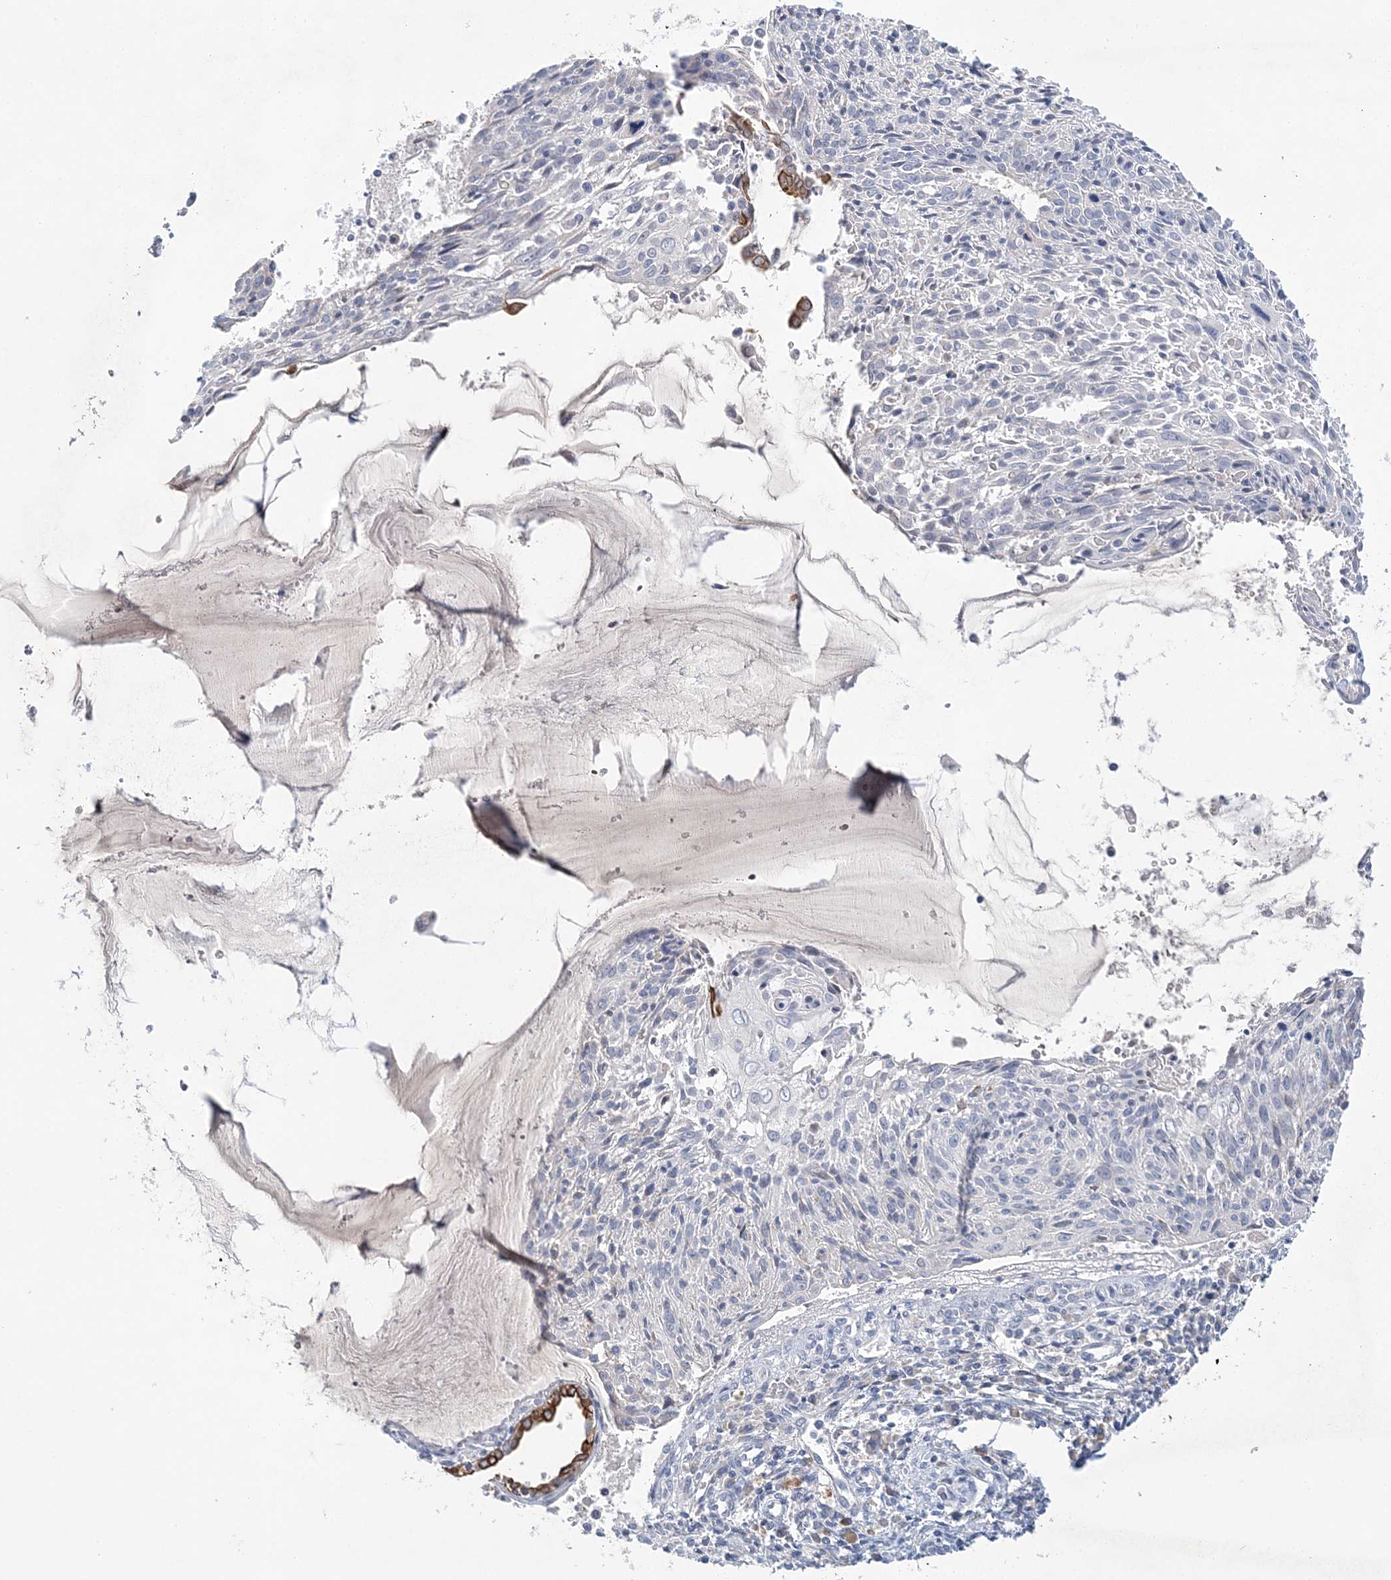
{"staining": {"intensity": "negative", "quantity": "none", "location": "none"}, "tissue": "cervical cancer", "cell_type": "Tumor cells", "image_type": "cancer", "snomed": [{"axis": "morphology", "description": "Squamous cell carcinoma, NOS"}, {"axis": "topography", "description": "Cervix"}], "caption": "Photomicrograph shows no significant protein positivity in tumor cells of cervical cancer.", "gene": "LRRIQ4", "patient": {"sex": "female", "age": 51}}